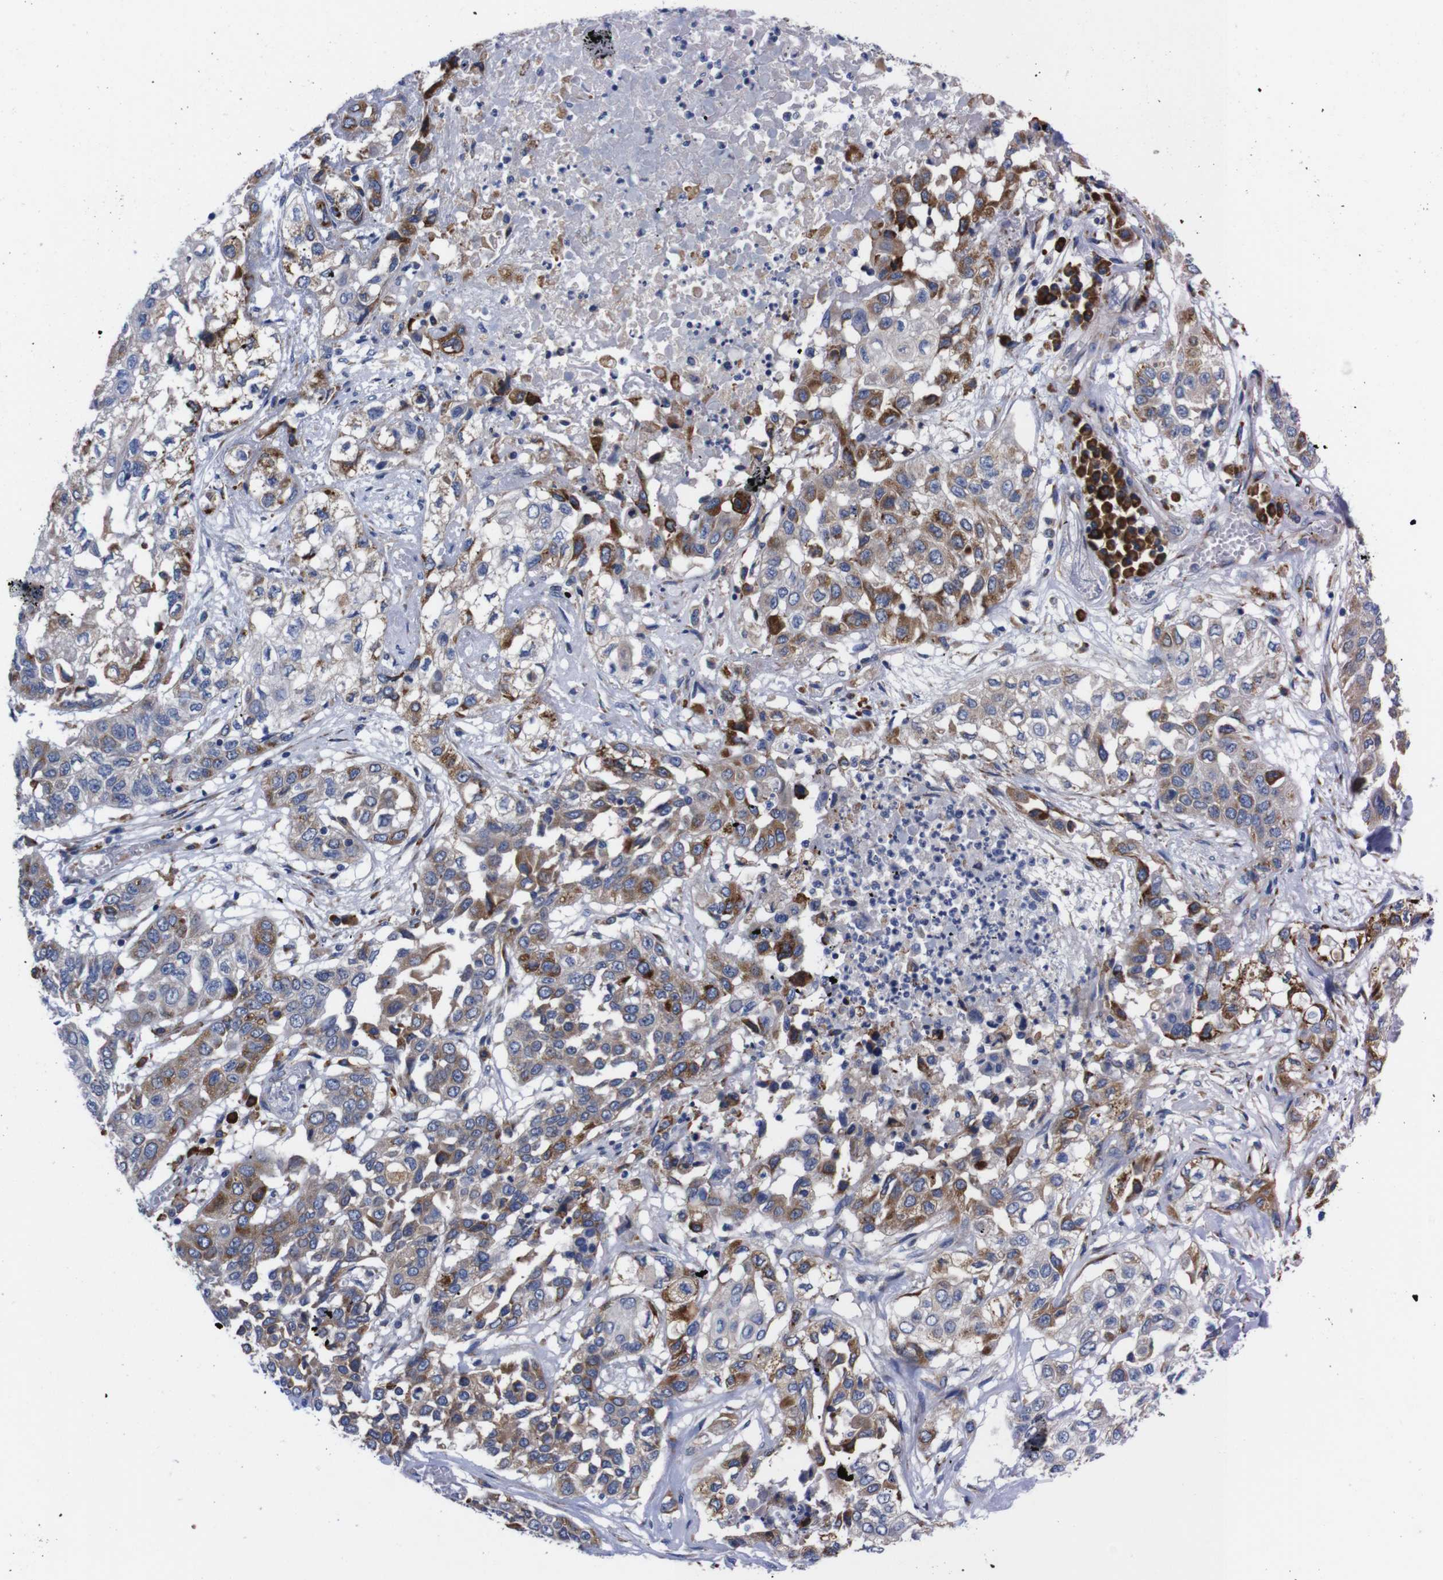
{"staining": {"intensity": "moderate", "quantity": "25%-75%", "location": "cytoplasmic/membranous"}, "tissue": "lung cancer", "cell_type": "Tumor cells", "image_type": "cancer", "snomed": [{"axis": "morphology", "description": "Squamous cell carcinoma, NOS"}, {"axis": "topography", "description": "Lung"}], "caption": "Immunohistochemical staining of lung cancer (squamous cell carcinoma) exhibits medium levels of moderate cytoplasmic/membranous positivity in about 25%-75% of tumor cells.", "gene": "NEBL", "patient": {"sex": "male", "age": 71}}